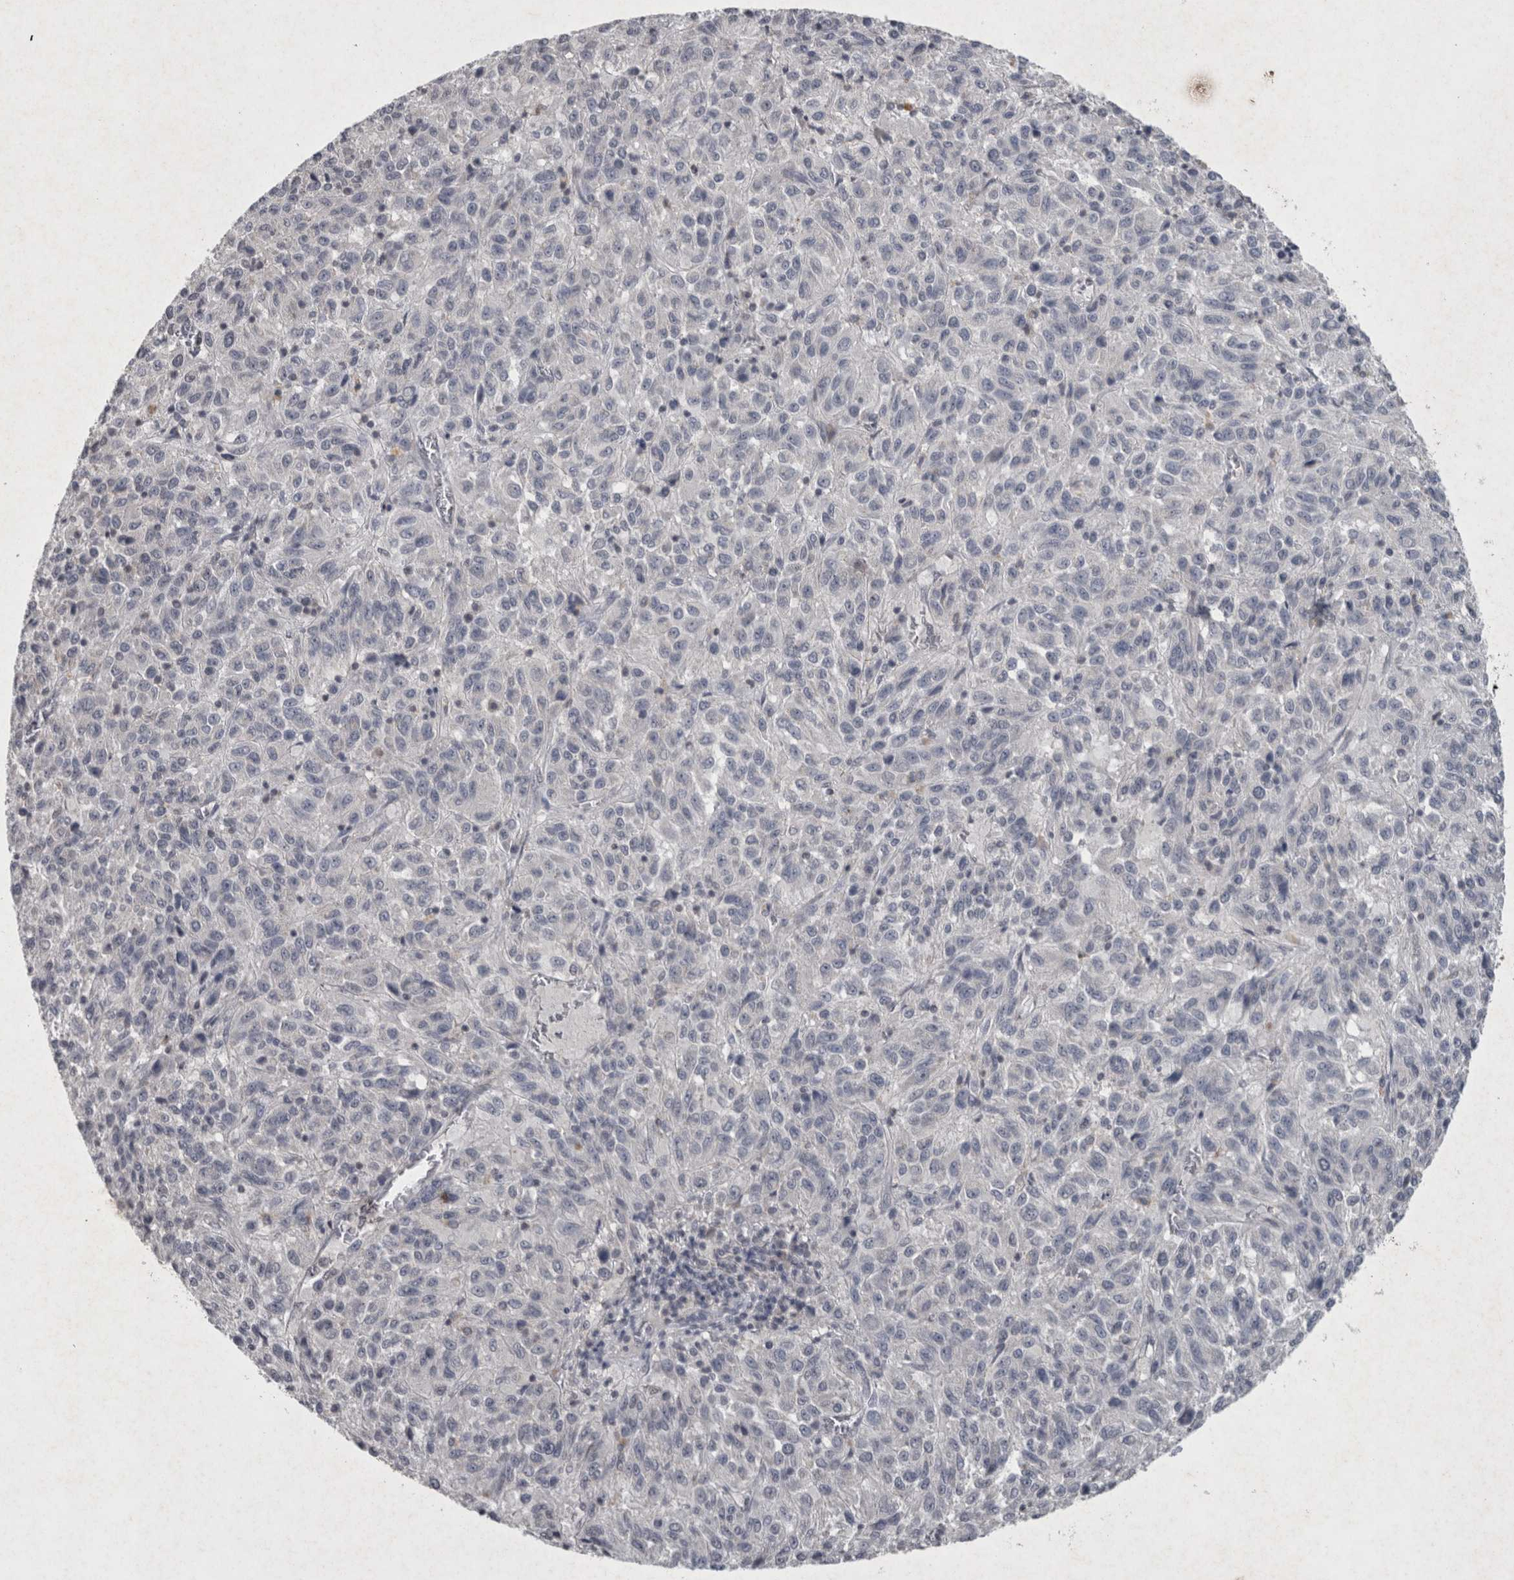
{"staining": {"intensity": "negative", "quantity": "none", "location": "none"}, "tissue": "melanoma", "cell_type": "Tumor cells", "image_type": "cancer", "snomed": [{"axis": "morphology", "description": "Malignant melanoma, Metastatic site"}, {"axis": "topography", "description": "Lung"}], "caption": "The histopathology image exhibits no significant positivity in tumor cells of malignant melanoma (metastatic site). (Brightfield microscopy of DAB immunohistochemistry (IHC) at high magnification).", "gene": "WNT7A", "patient": {"sex": "male", "age": 64}}